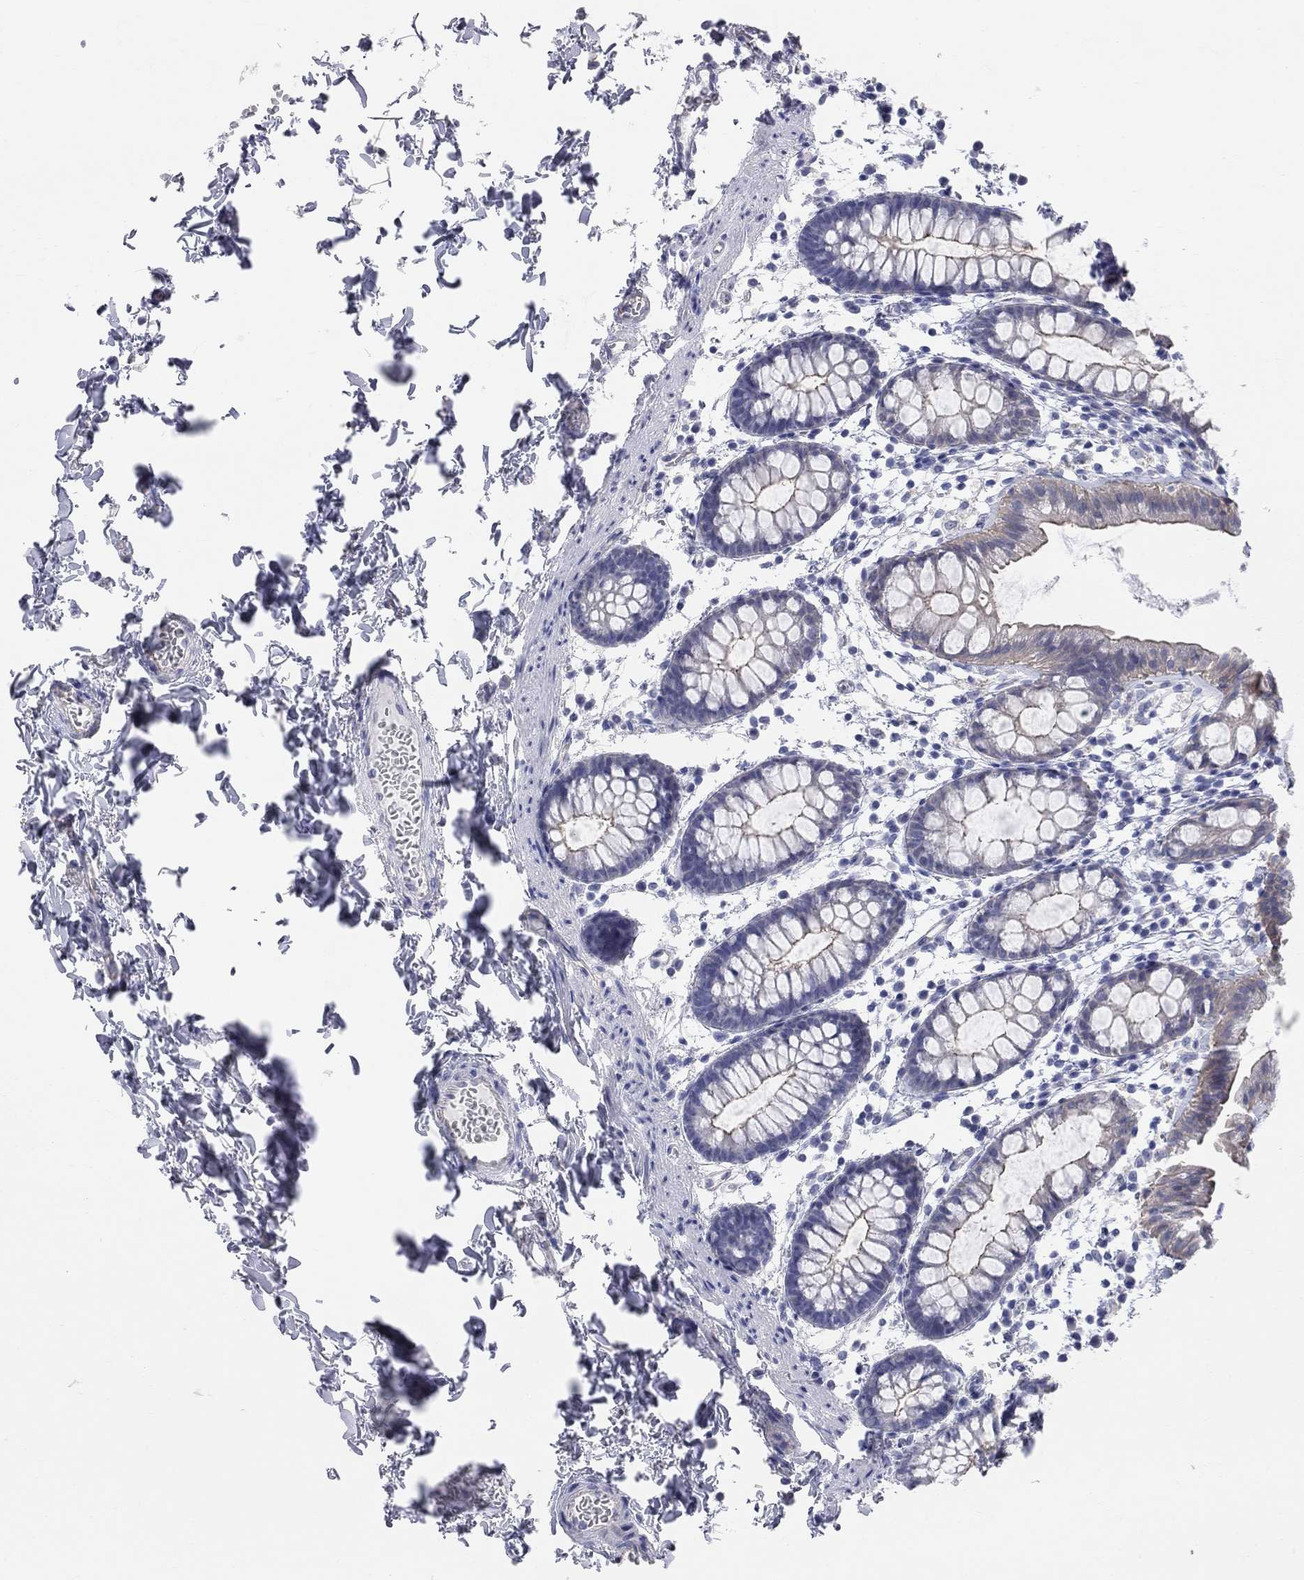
{"staining": {"intensity": "moderate", "quantity": "<25%", "location": "cytoplasmic/membranous"}, "tissue": "rectum", "cell_type": "Glandular cells", "image_type": "normal", "snomed": [{"axis": "morphology", "description": "Normal tissue, NOS"}, {"axis": "topography", "description": "Rectum"}], "caption": "Protein analysis of benign rectum shows moderate cytoplasmic/membranous staining in about <25% of glandular cells.", "gene": "AOX1", "patient": {"sex": "male", "age": 57}}